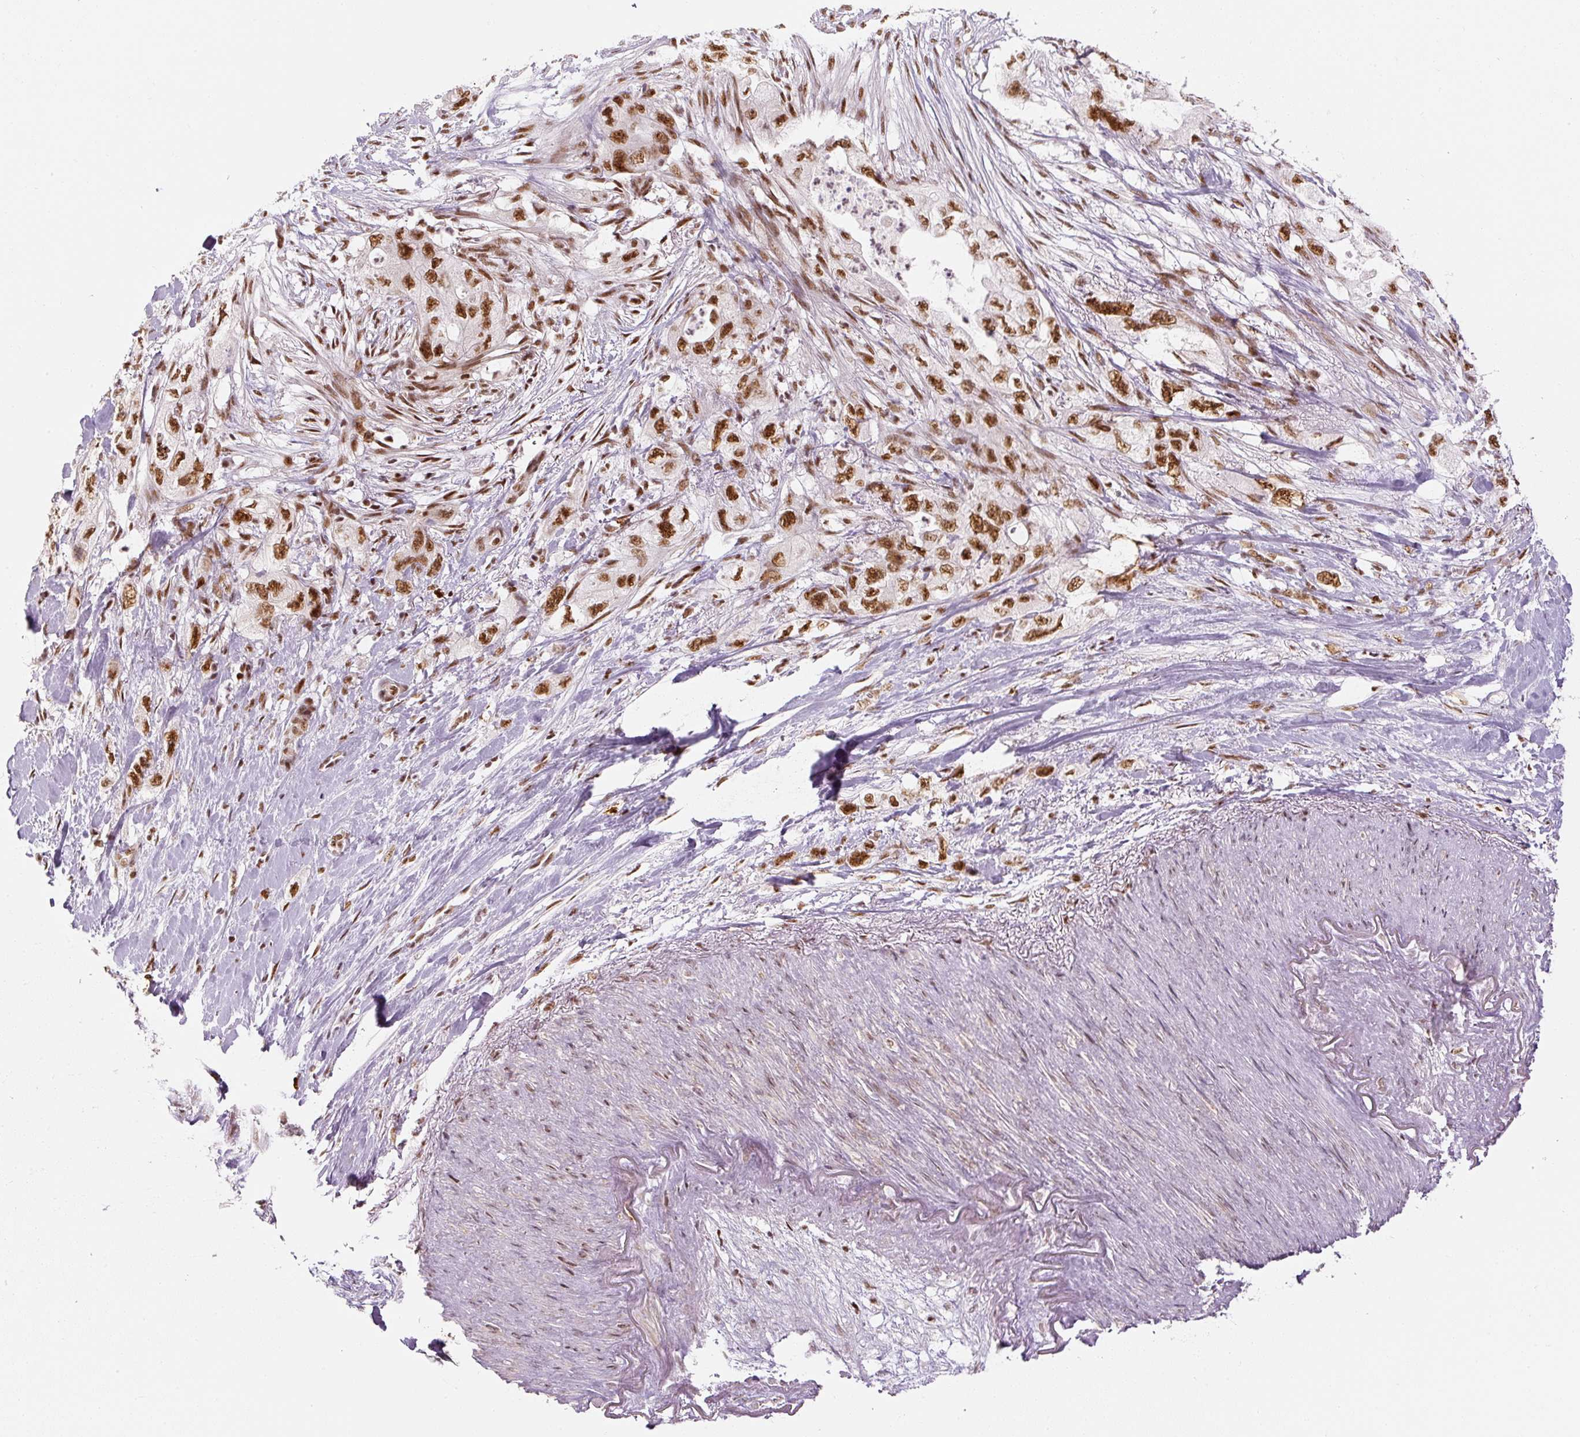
{"staining": {"intensity": "strong", "quantity": ">75%", "location": "nuclear"}, "tissue": "pancreatic cancer", "cell_type": "Tumor cells", "image_type": "cancer", "snomed": [{"axis": "morphology", "description": "Adenocarcinoma, NOS"}, {"axis": "topography", "description": "Pancreas"}], "caption": "Tumor cells show strong nuclear positivity in approximately >75% of cells in adenocarcinoma (pancreatic). The staining was performed using DAB (3,3'-diaminobenzidine) to visualize the protein expression in brown, while the nuclei were stained in blue with hematoxylin (Magnification: 20x).", "gene": "U2AF2", "patient": {"sex": "female", "age": 73}}